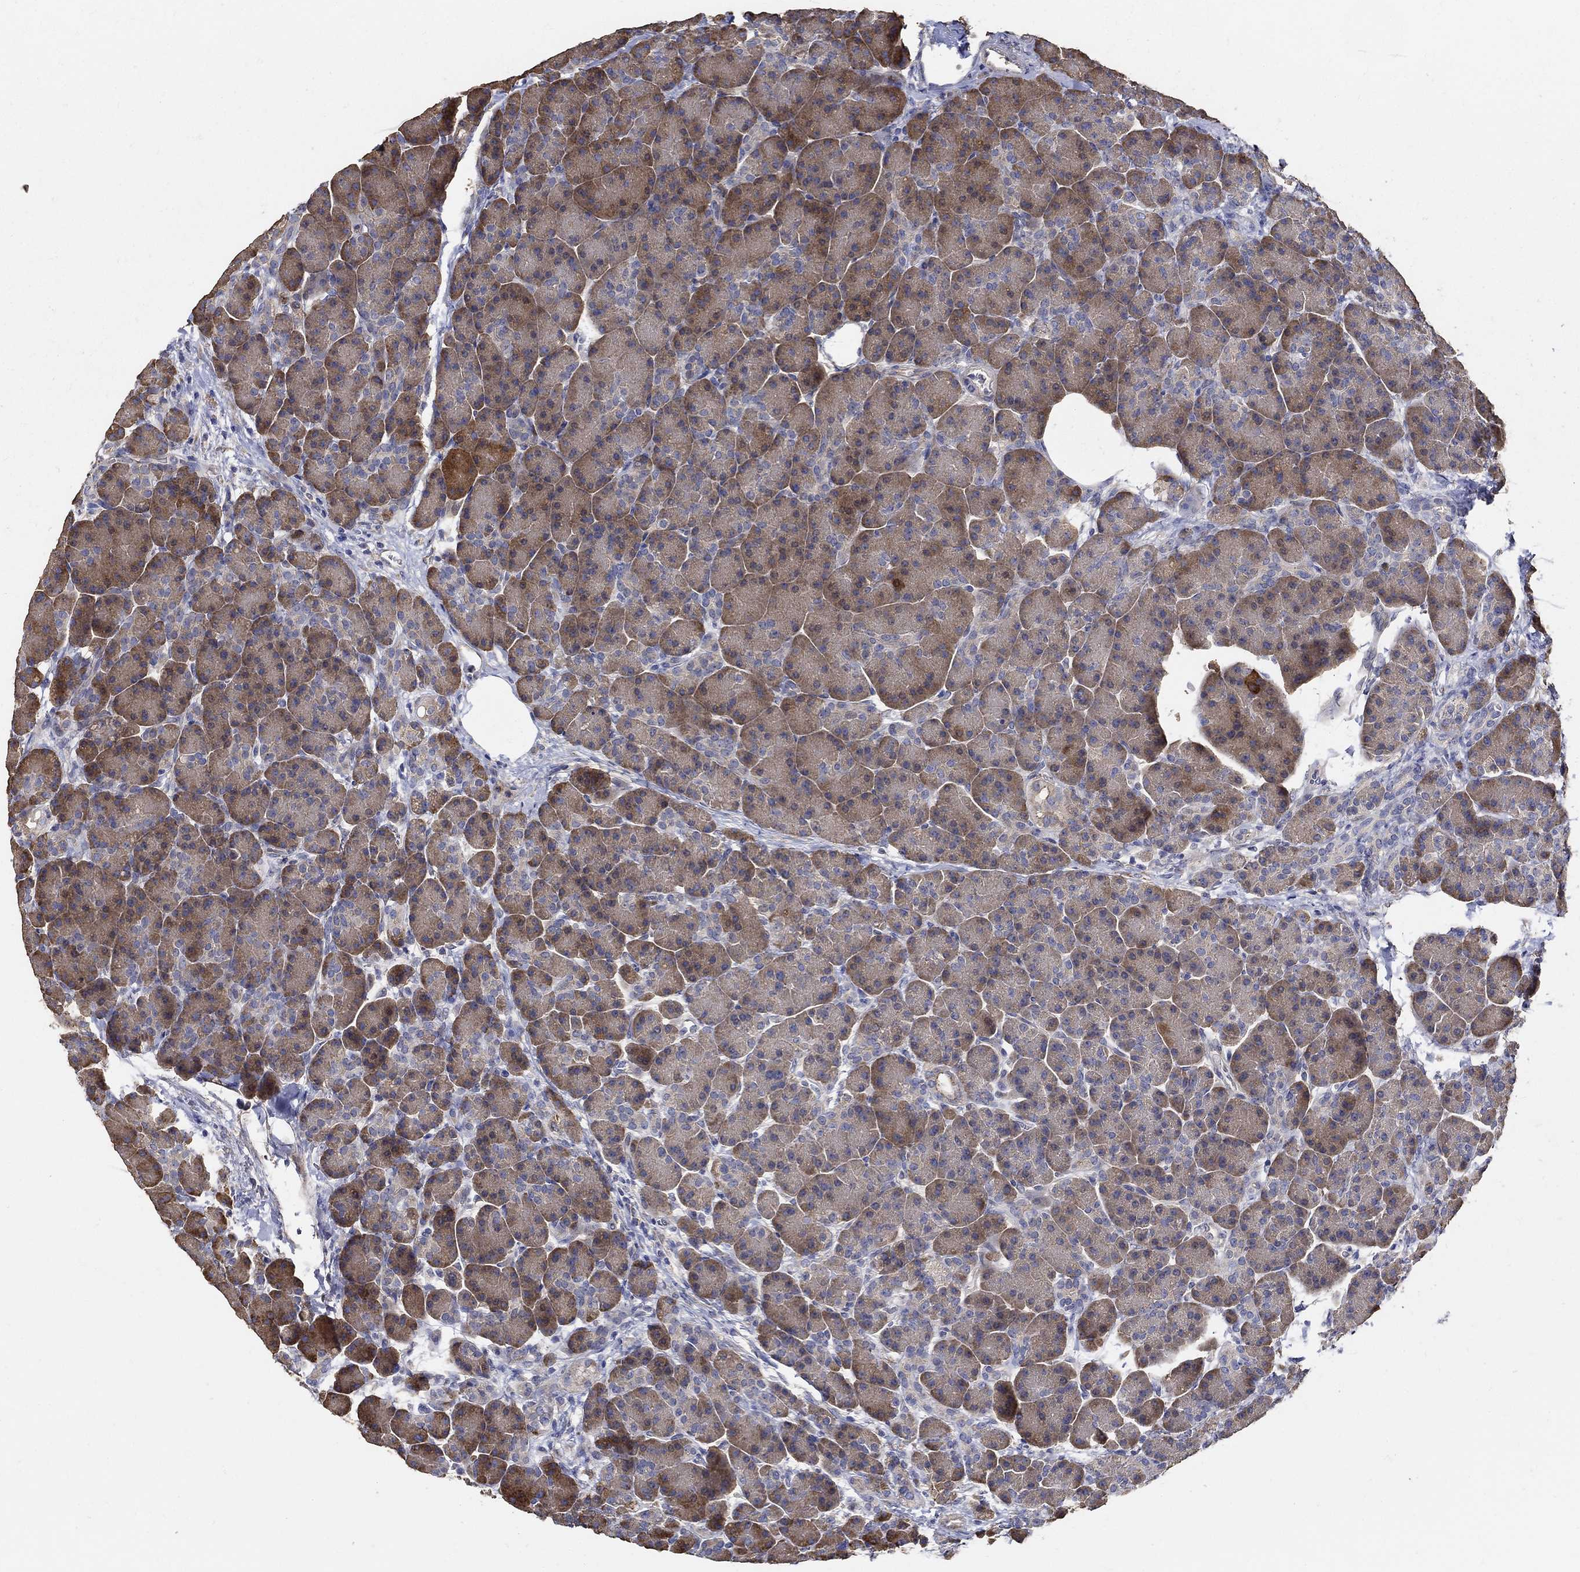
{"staining": {"intensity": "moderate", "quantity": "25%-75%", "location": "cytoplasmic/membranous"}, "tissue": "pancreas", "cell_type": "Exocrine glandular cells", "image_type": "normal", "snomed": [{"axis": "morphology", "description": "Normal tissue, NOS"}, {"axis": "topography", "description": "Pancreas"}], "caption": "Normal pancreas displays moderate cytoplasmic/membranous staining in approximately 25%-75% of exocrine glandular cells.", "gene": "EMILIN3", "patient": {"sex": "female", "age": 63}}